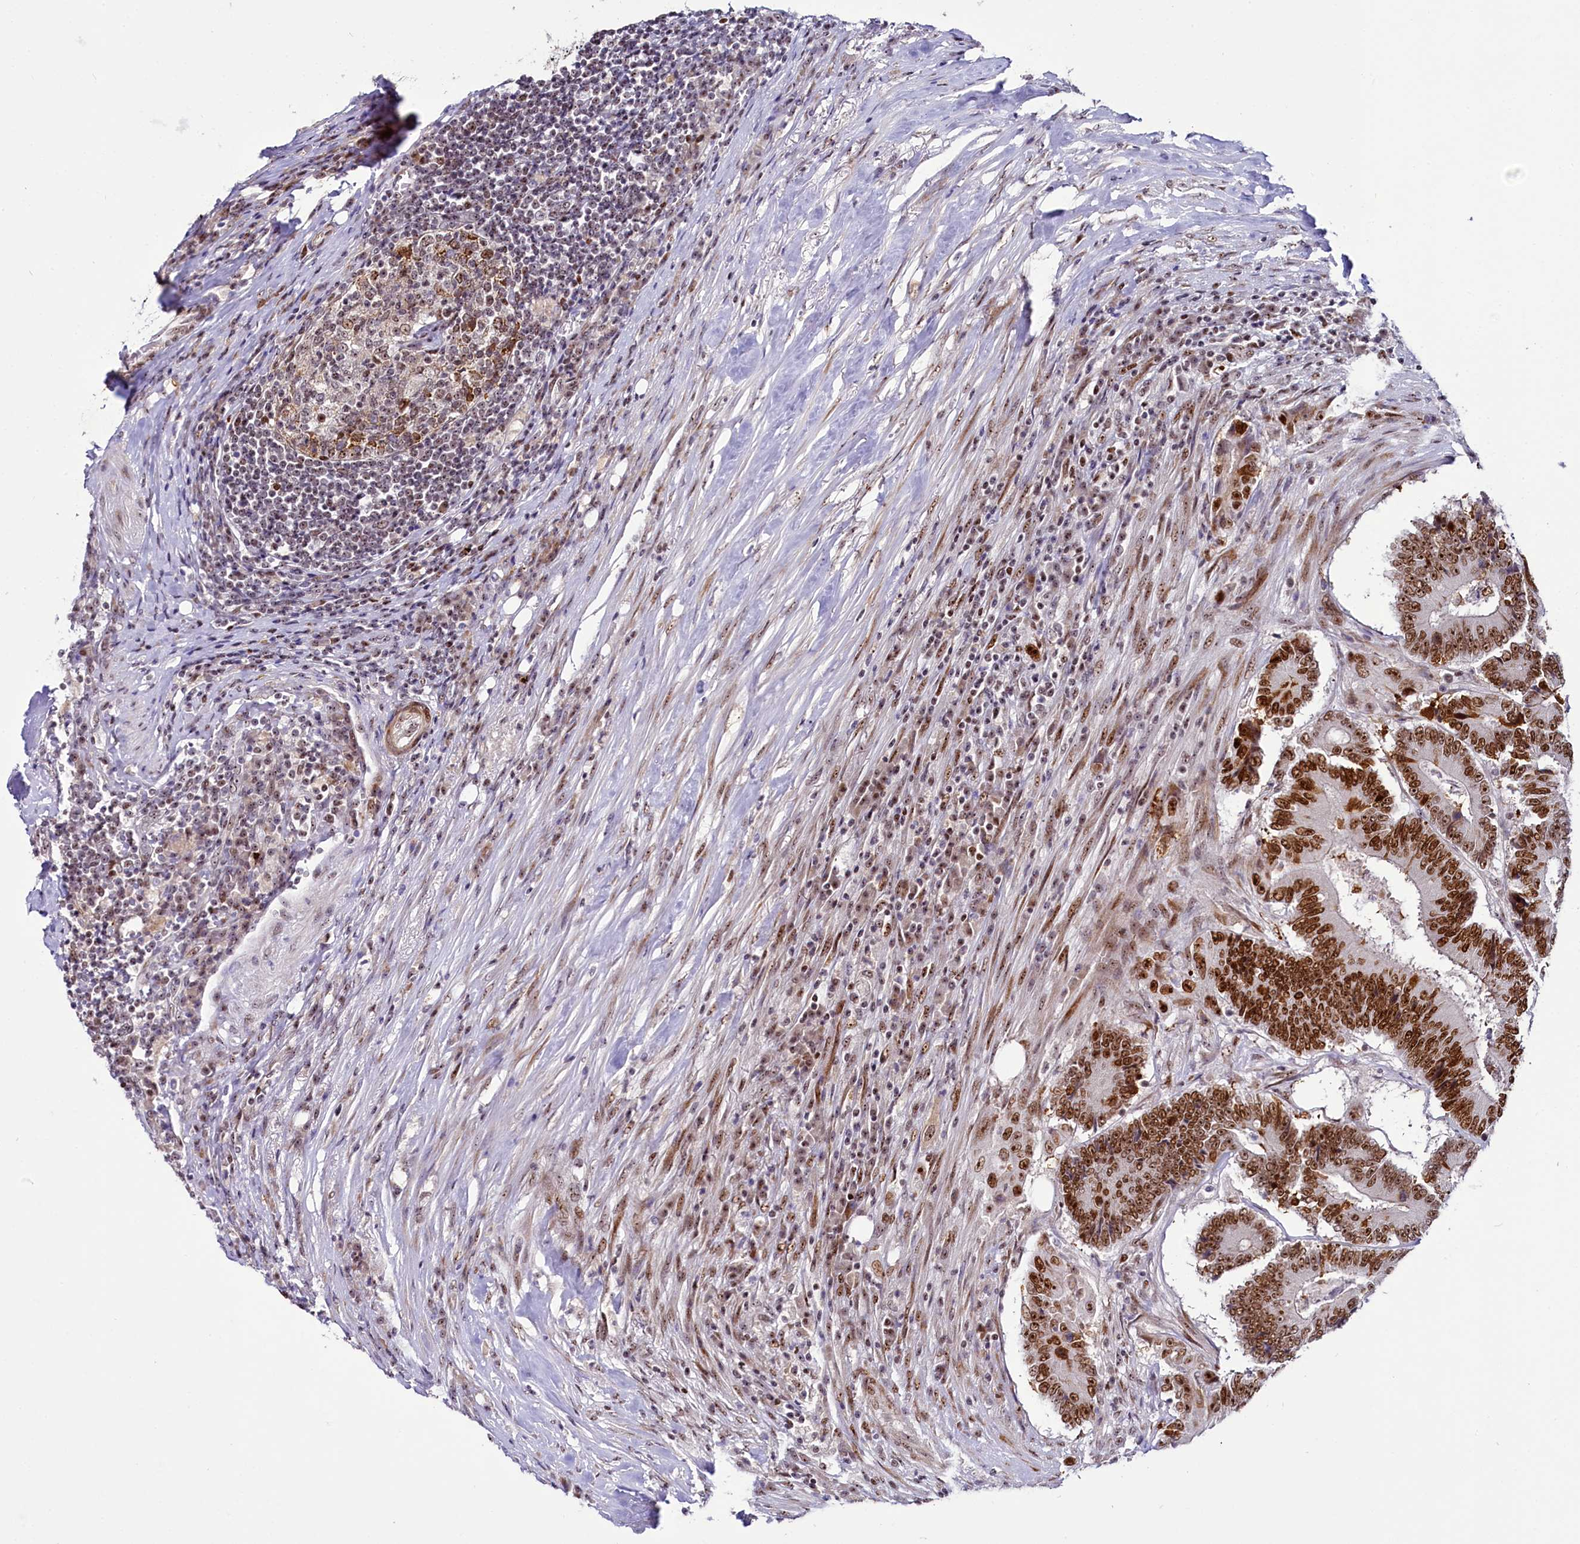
{"staining": {"intensity": "strong", "quantity": ">75%", "location": "nuclear"}, "tissue": "colorectal cancer", "cell_type": "Tumor cells", "image_type": "cancer", "snomed": [{"axis": "morphology", "description": "Adenocarcinoma, NOS"}, {"axis": "topography", "description": "Colon"}], "caption": "Strong nuclear staining for a protein is identified in about >75% of tumor cells of colorectal cancer (adenocarcinoma) using immunohistochemistry.", "gene": "TCOF1", "patient": {"sex": "male", "age": 83}}